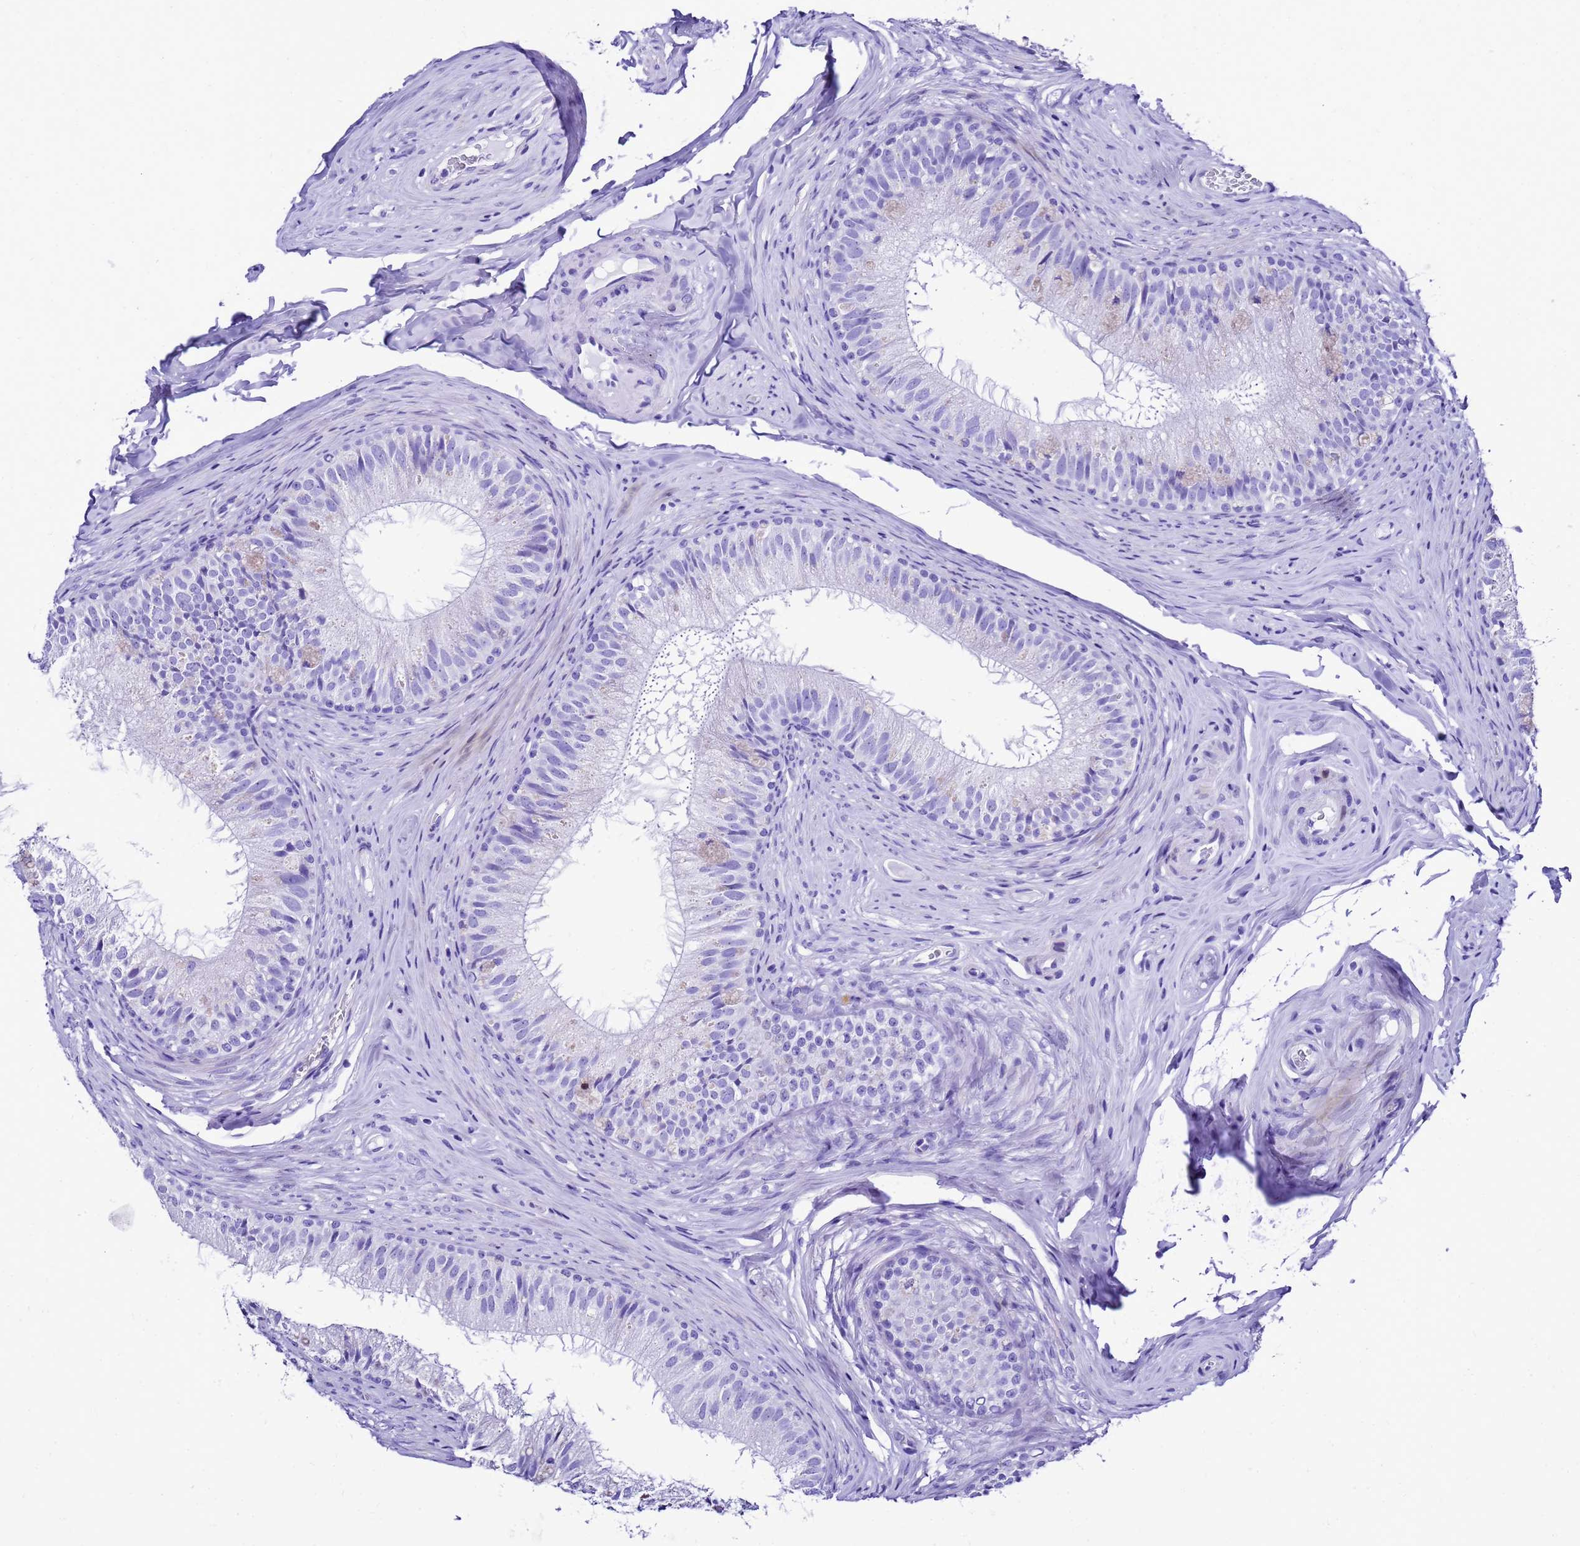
{"staining": {"intensity": "negative", "quantity": "none", "location": "none"}, "tissue": "epididymis", "cell_type": "Glandular cells", "image_type": "normal", "snomed": [{"axis": "morphology", "description": "Normal tissue, NOS"}, {"axis": "topography", "description": "Epididymis"}], "caption": "Micrograph shows no significant protein positivity in glandular cells of unremarkable epididymis. (Brightfield microscopy of DAB IHC at high magnification).", "gene": "UGT2A1", "patient": {"sex": "male", "age": 34}}